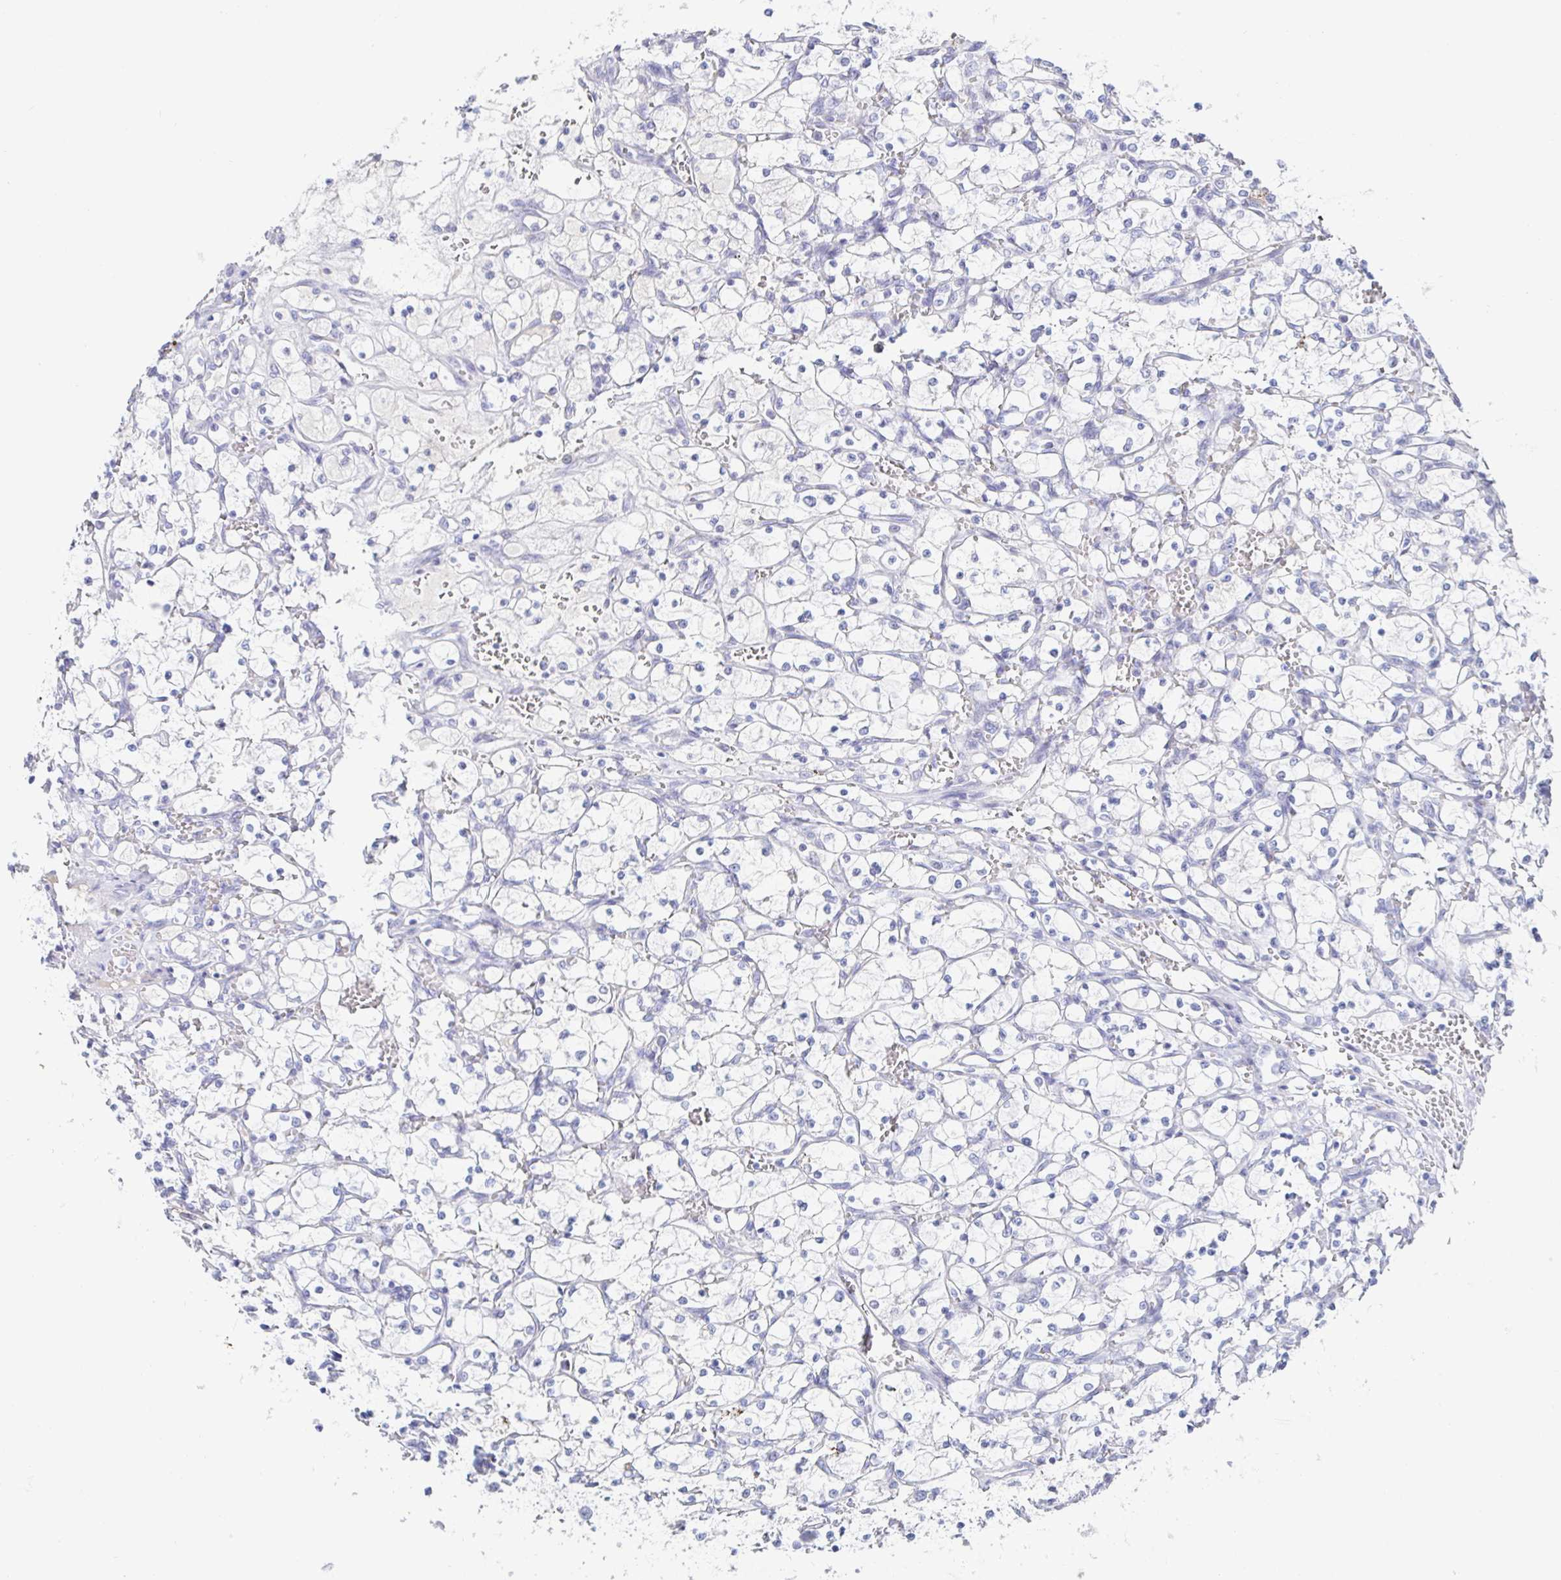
{"staining": {"intensity": "negative", "quantity": "none", "location": "none"}, "tissue": "renal cancer", "cell_type": "Tumor cells", "image_type": "cancer", "snomed": [{"axis": "morphology", "description": "Adenocarcinoma, NOS"}, {"axis": "topography", "description": "Kidney"}], "caption": "Adenocarcinoma (renal) was stained to show a protein in brown. There is no significant staining in tumor cells.", "gene": "SIAH3", "patient": {"sex": "female", "age": 69}}